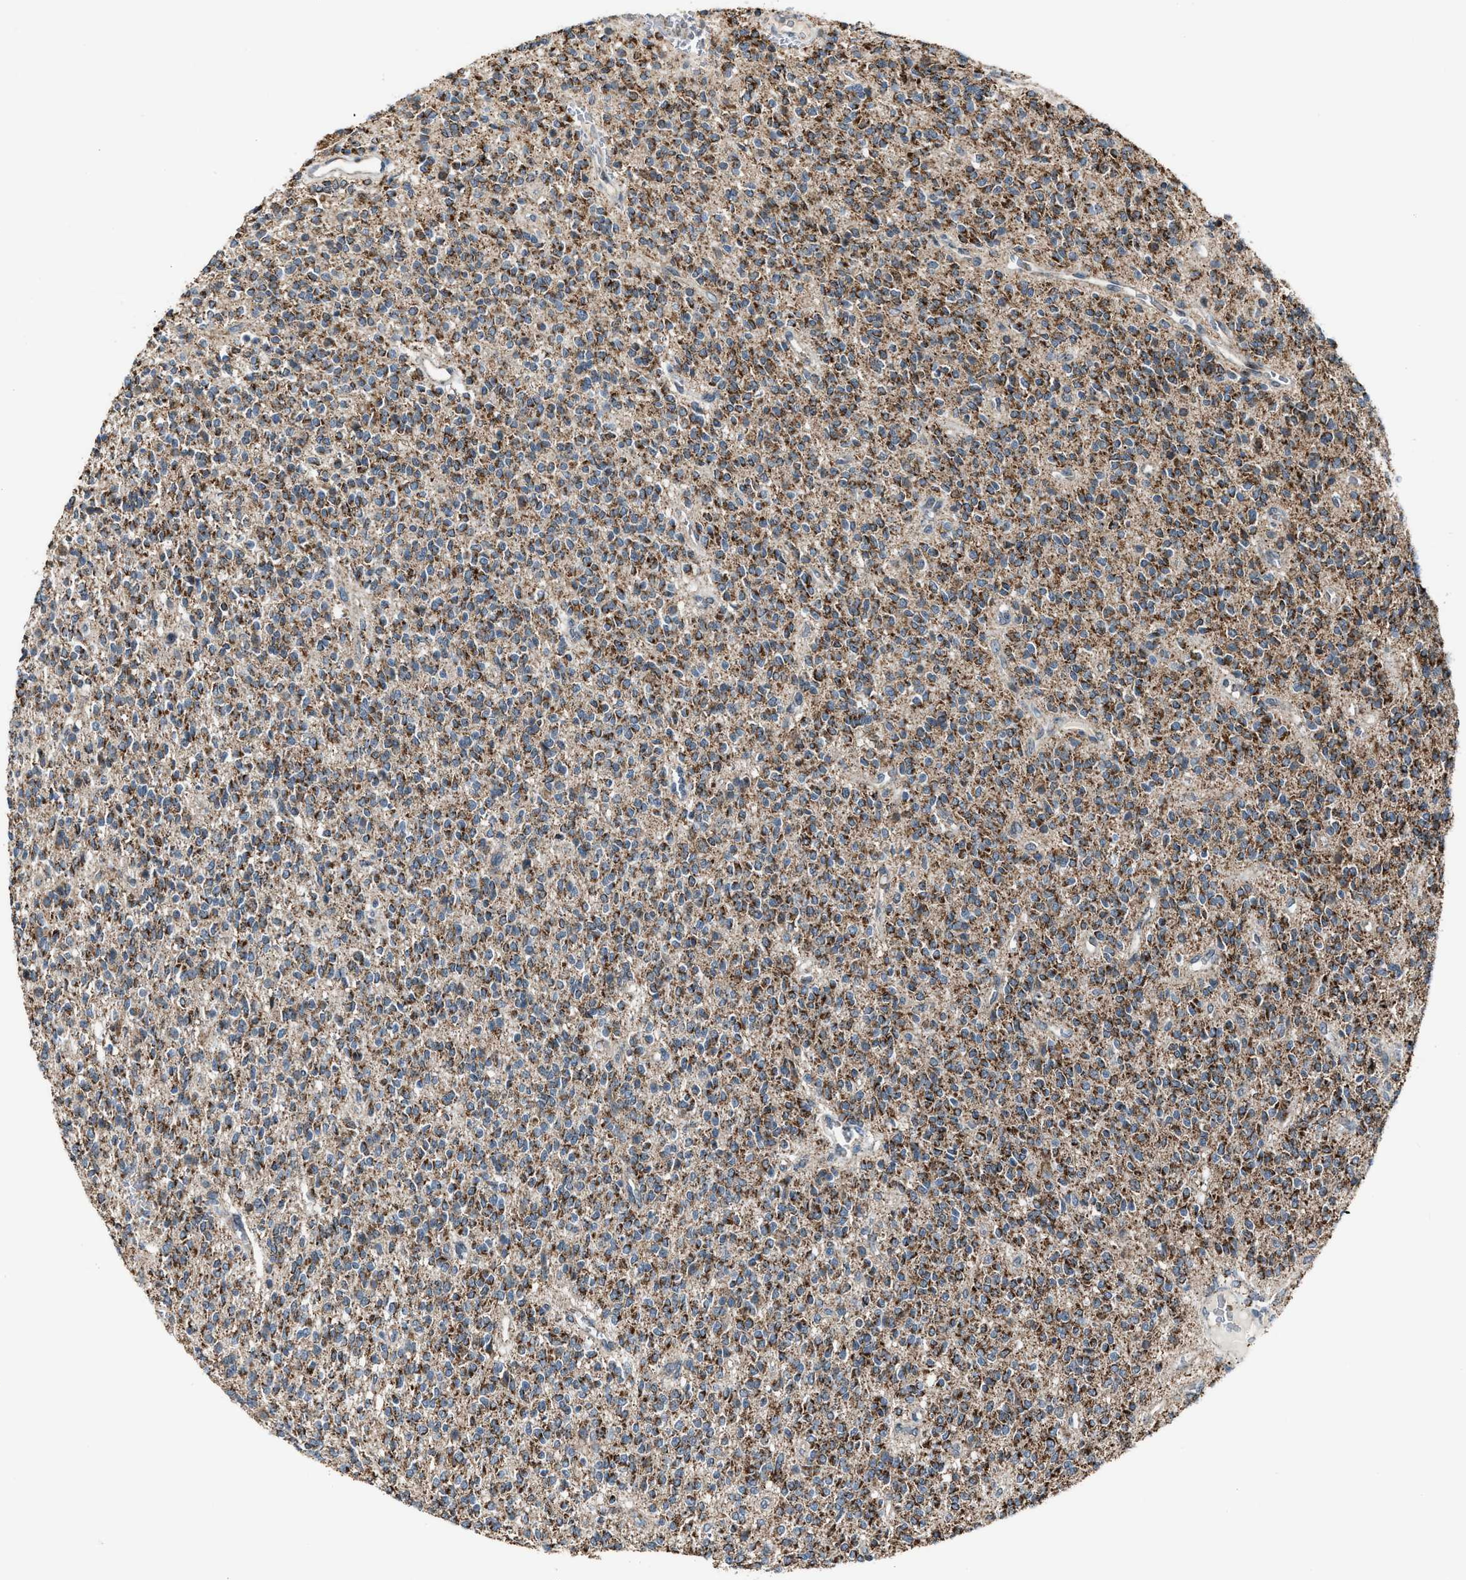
{"staining": {"intensity": "strong", "quantity": ">75%", "location": "cytoplasmic/membranous"}, "tissue": "glioma", "cell_type": "Tumor cells", "image_type": "cancer", "snomed": [{"axis": "morphology", "description": "Glioma, malignant, High grade"}, {"axis": "topography", "description": "Brain"}], "caption": "A micrograph of high-grade glioma (malignant) stained for a protein shows strong cytoplasmic/membranous brown staining in tumor cells.", "gene": "CHN2", "patient": {"sex": "male", "age": 34}}